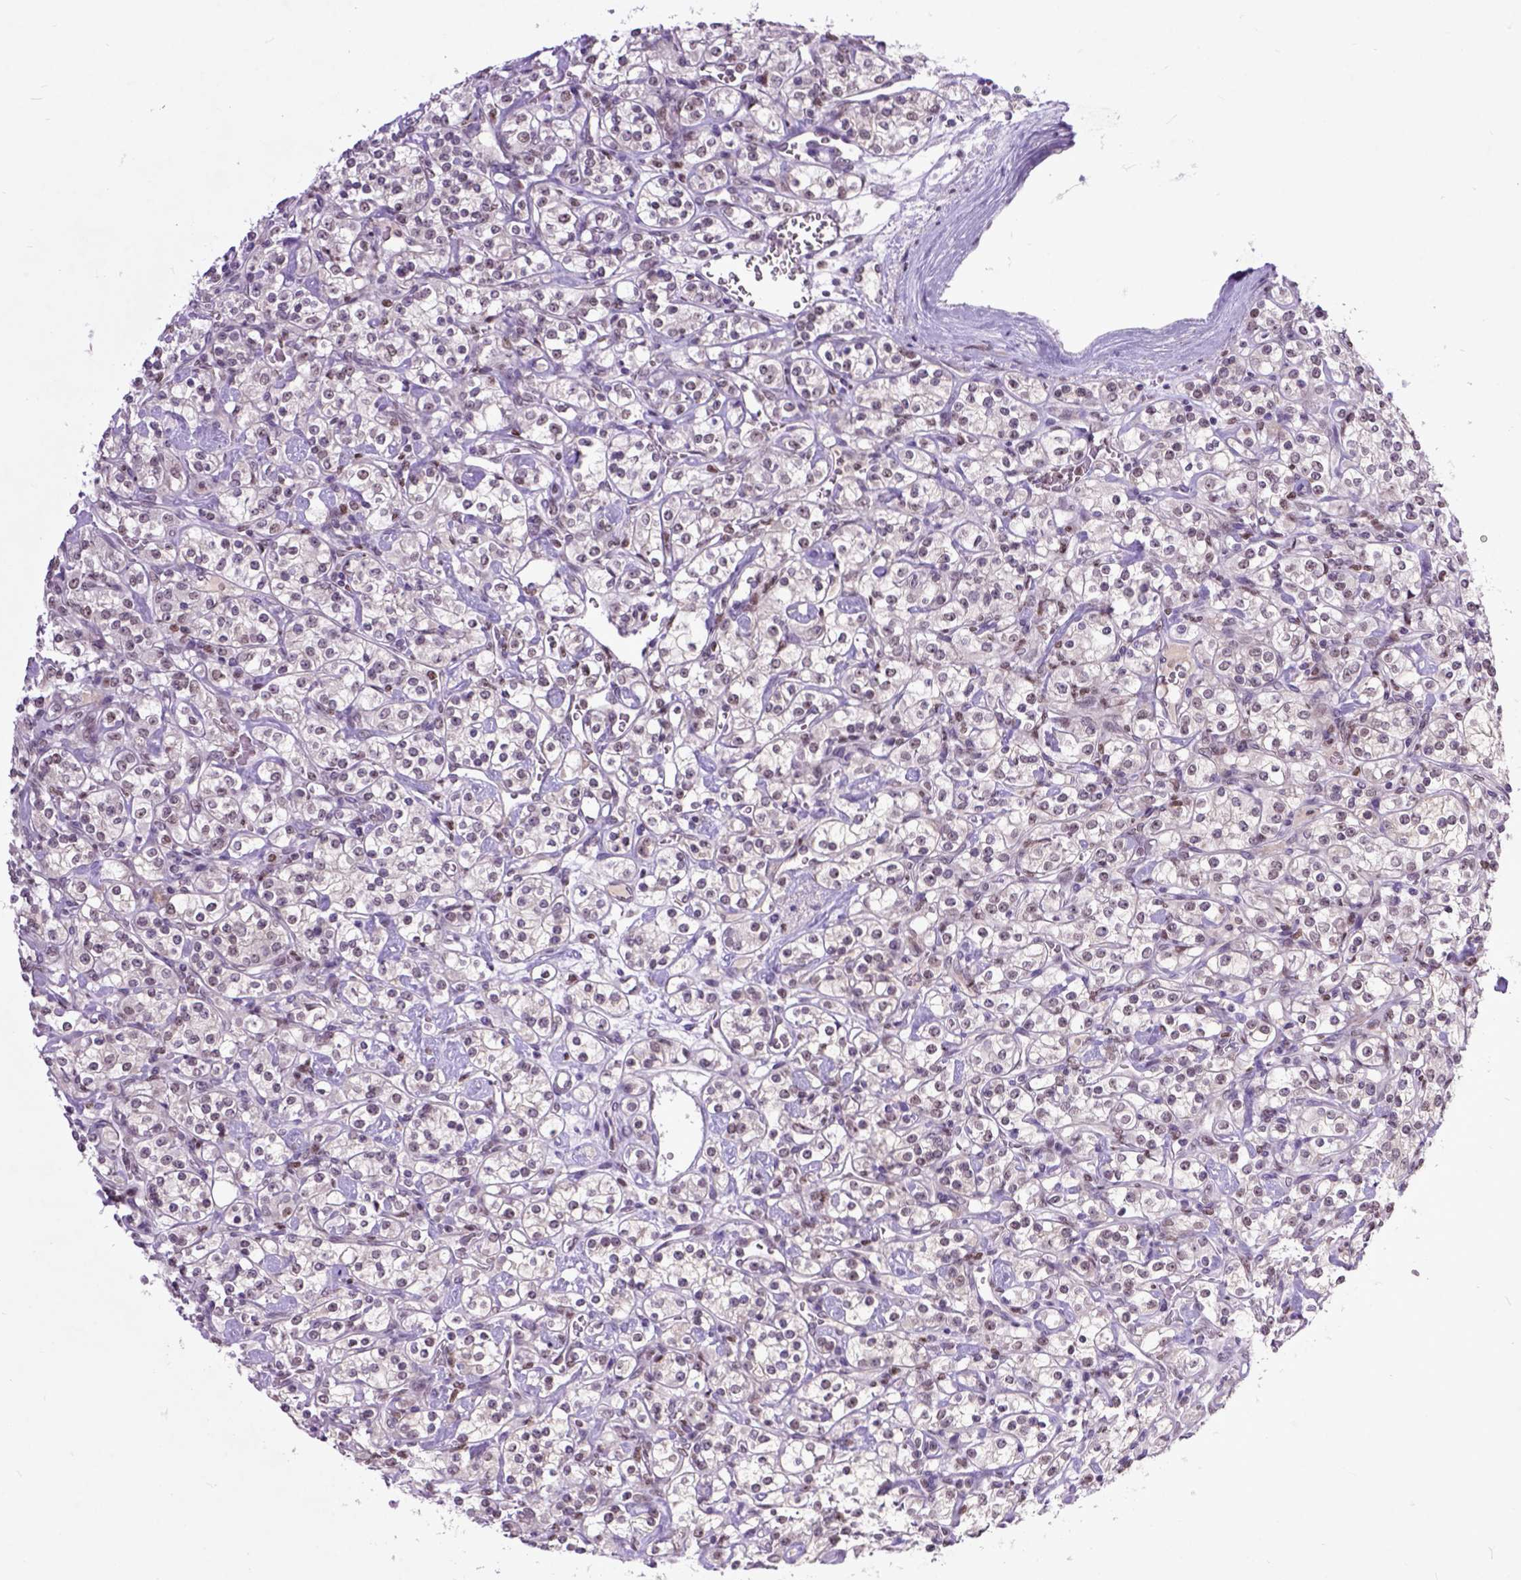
{"staining": {"intensity": "weak", "quantity": "25%-75%", "location": "nuclear"}, "tissue": "renal cancer", "cell_type": "Tumor cells", "image_type": "cancer", "snomed": [{"axis": "morphology", "description": "Adenocarcinoma, NOS"}, {"axis": "topography", "description": "Kidney"}], "caption": "High-power microscopy captured an immunohistochemistry (IHC) micrograph of renal cancer, revealing weak nuclear expression in approximately 25%-75% of tumor cells.", "gene": "RCC2", "patient": {"sex": "male", "age": 77}}